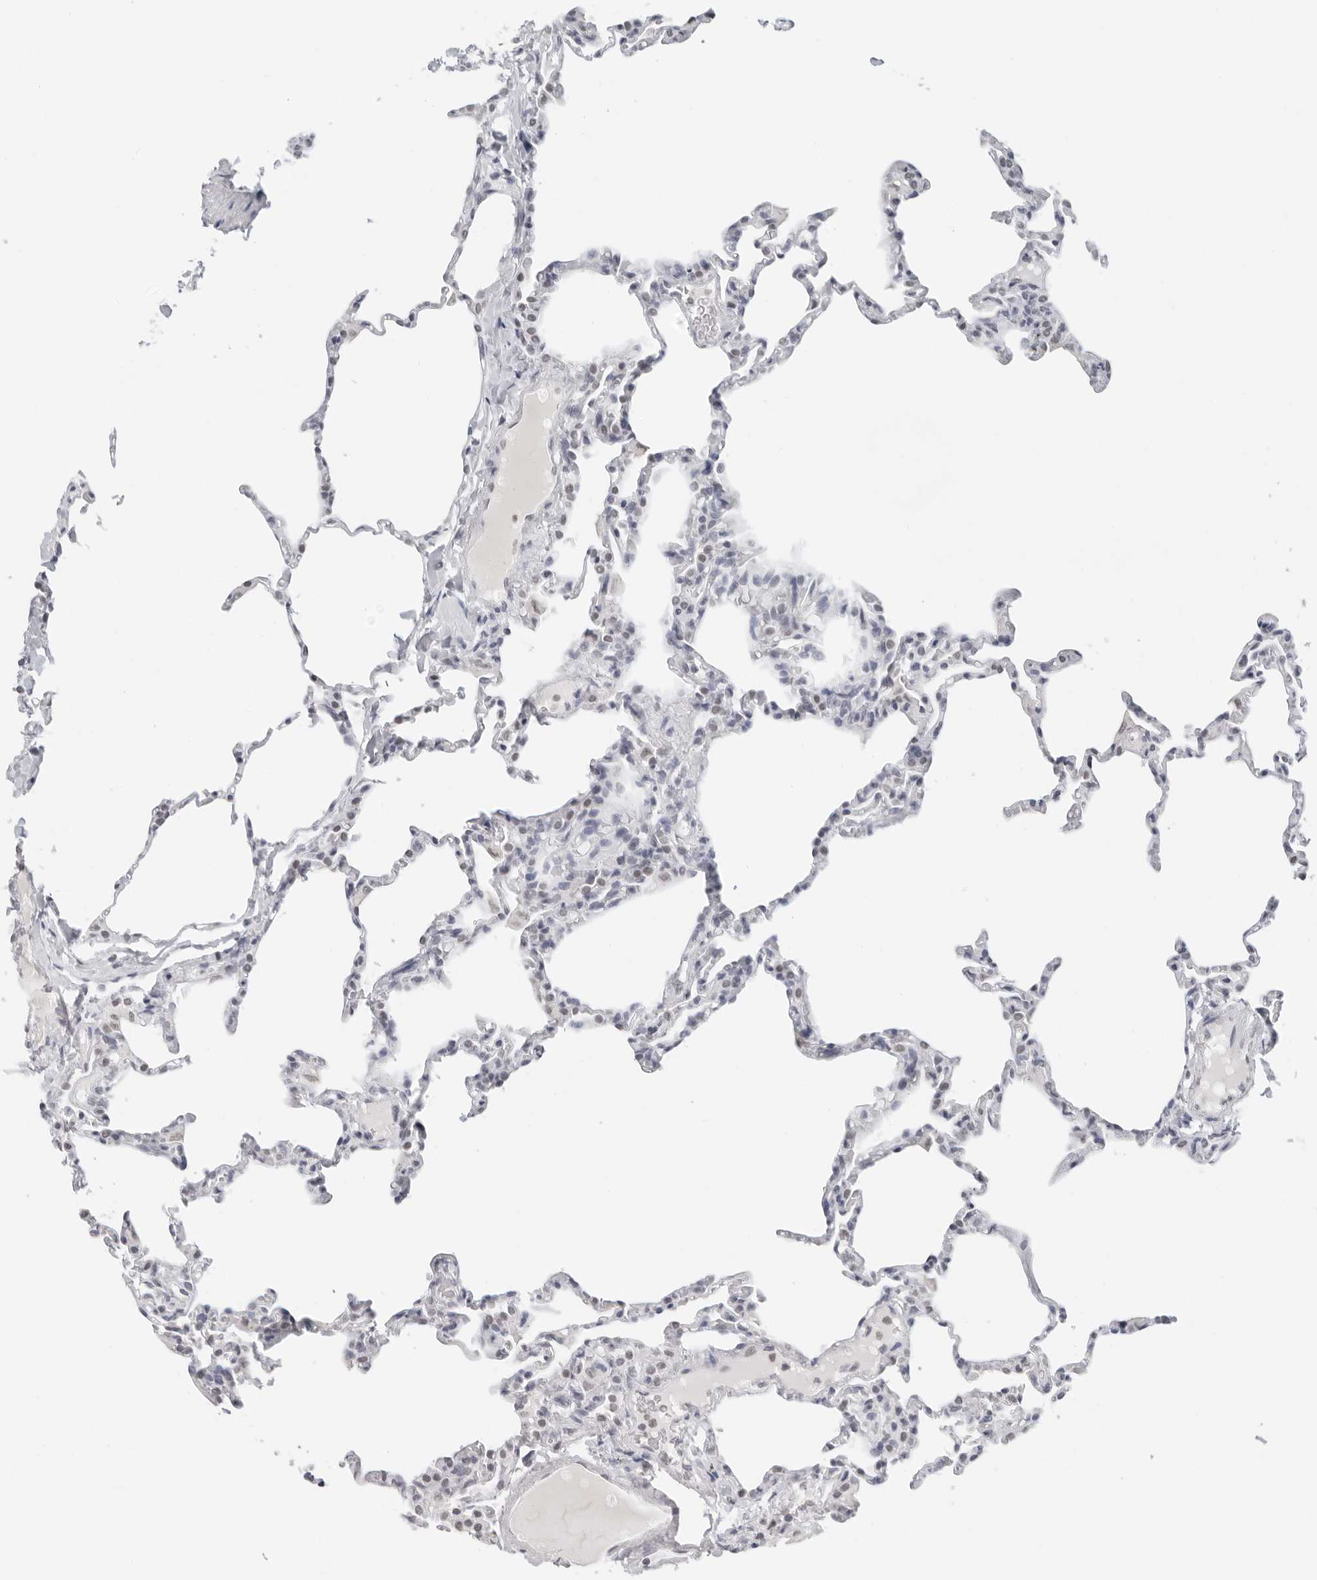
{"staining": {"intensity": "weak", "quantity": "25%-75%", "location": "nuclear"}, "tissue": "lung", "cell_type": "Alveolar cells", "image_type": "normal", "snomed": [{"axis": "morphology", "description": "Normal tissue, NOS"}, {"axis": "topography", "description": "Lung"}], "caption": "Lung stained with IHC demonstrates weak nuclear positivity in about 25%-75% of alveolar cells. (DAB (3,3'-diaminobenzidine) IHC with brightfield microscopy, high magnification).", "gene": "FLG2", "patient": {"sex": "male", "age": 20}}